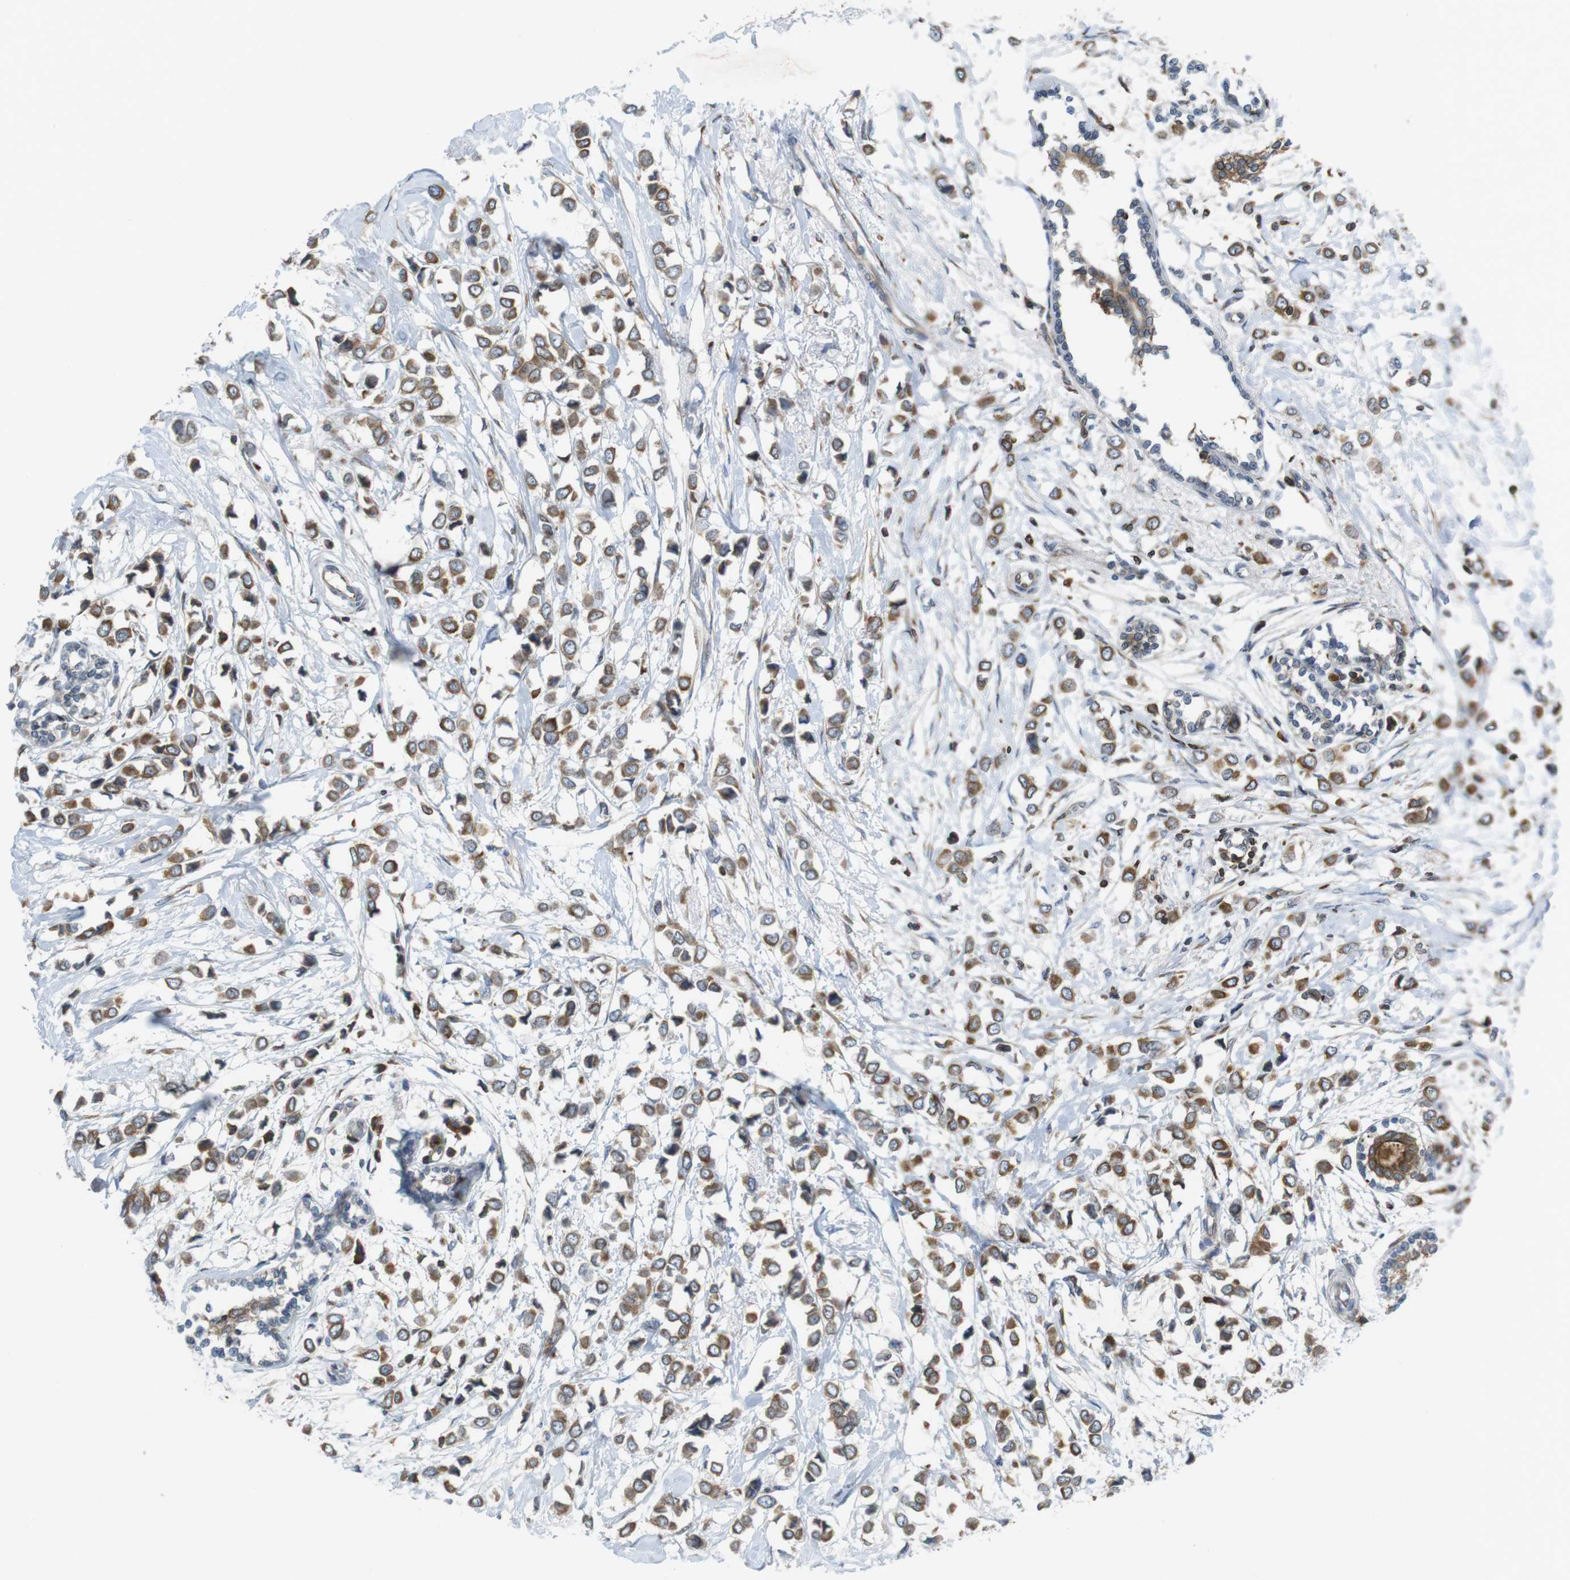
{"staining": {"intensity": "moderate", "quantity": ">75%", "location": "cytoplasmic/membranous"}, "tissue": "breast cancer", "cell_type": "Tumor cells", "image_type": "cancer", "snomed": [{"axis": "morphology", "description": "Lobular carcinoma"}, {"axis": "topography", "description": "Breast"}], "caption": "About >75% of tumor cells in breast cancer (lobular carcinoma) show moderate cytoplasmic/membranous protein staining as visualized by brown immunohistochemical staining.", "gene": "ARL6IP5", "patient": {"sex": "female", "age": 51}}